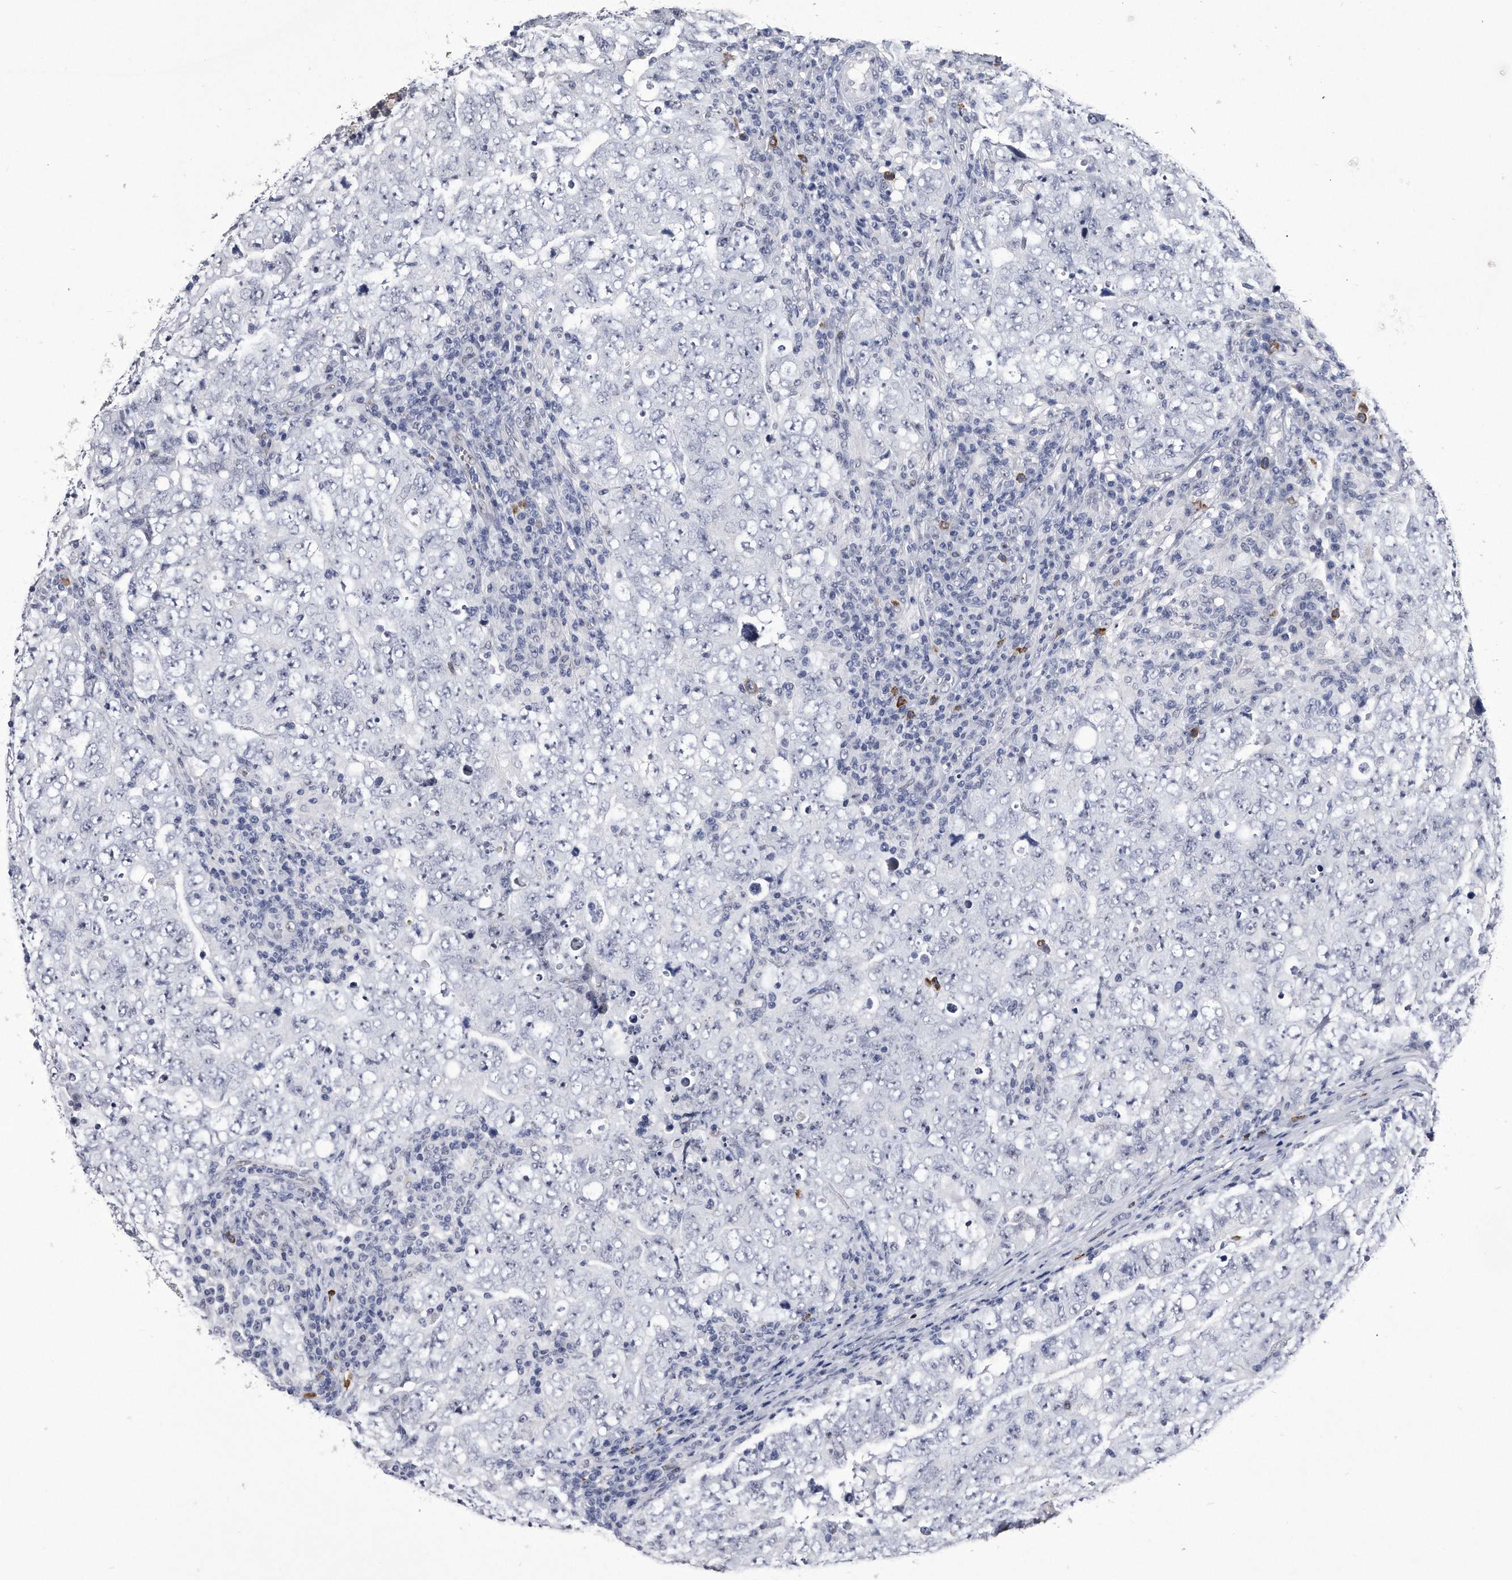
{"staining": {"intensity": "negative", "quantity": "none", "location": "none"}, "tissue": "testis cancer", "cell_type": "Tumor cells", "image_type": "cancer", "snomed": [{"axis": "morphology", "description": "Carcinoma, Embryonal, NOS"}, {"axis": "topography", "description": "Testis"}], "caption": "A photomicrograph of human embryonal carcinoma (testis) is negative for staining in tumor cells. (DAB (3,3'-diaminobenzidine) immunohistochemistry with hematoxylin counter stain).", "gene": "KCTD8", "patient": {"sex": "male", "age": 26}}